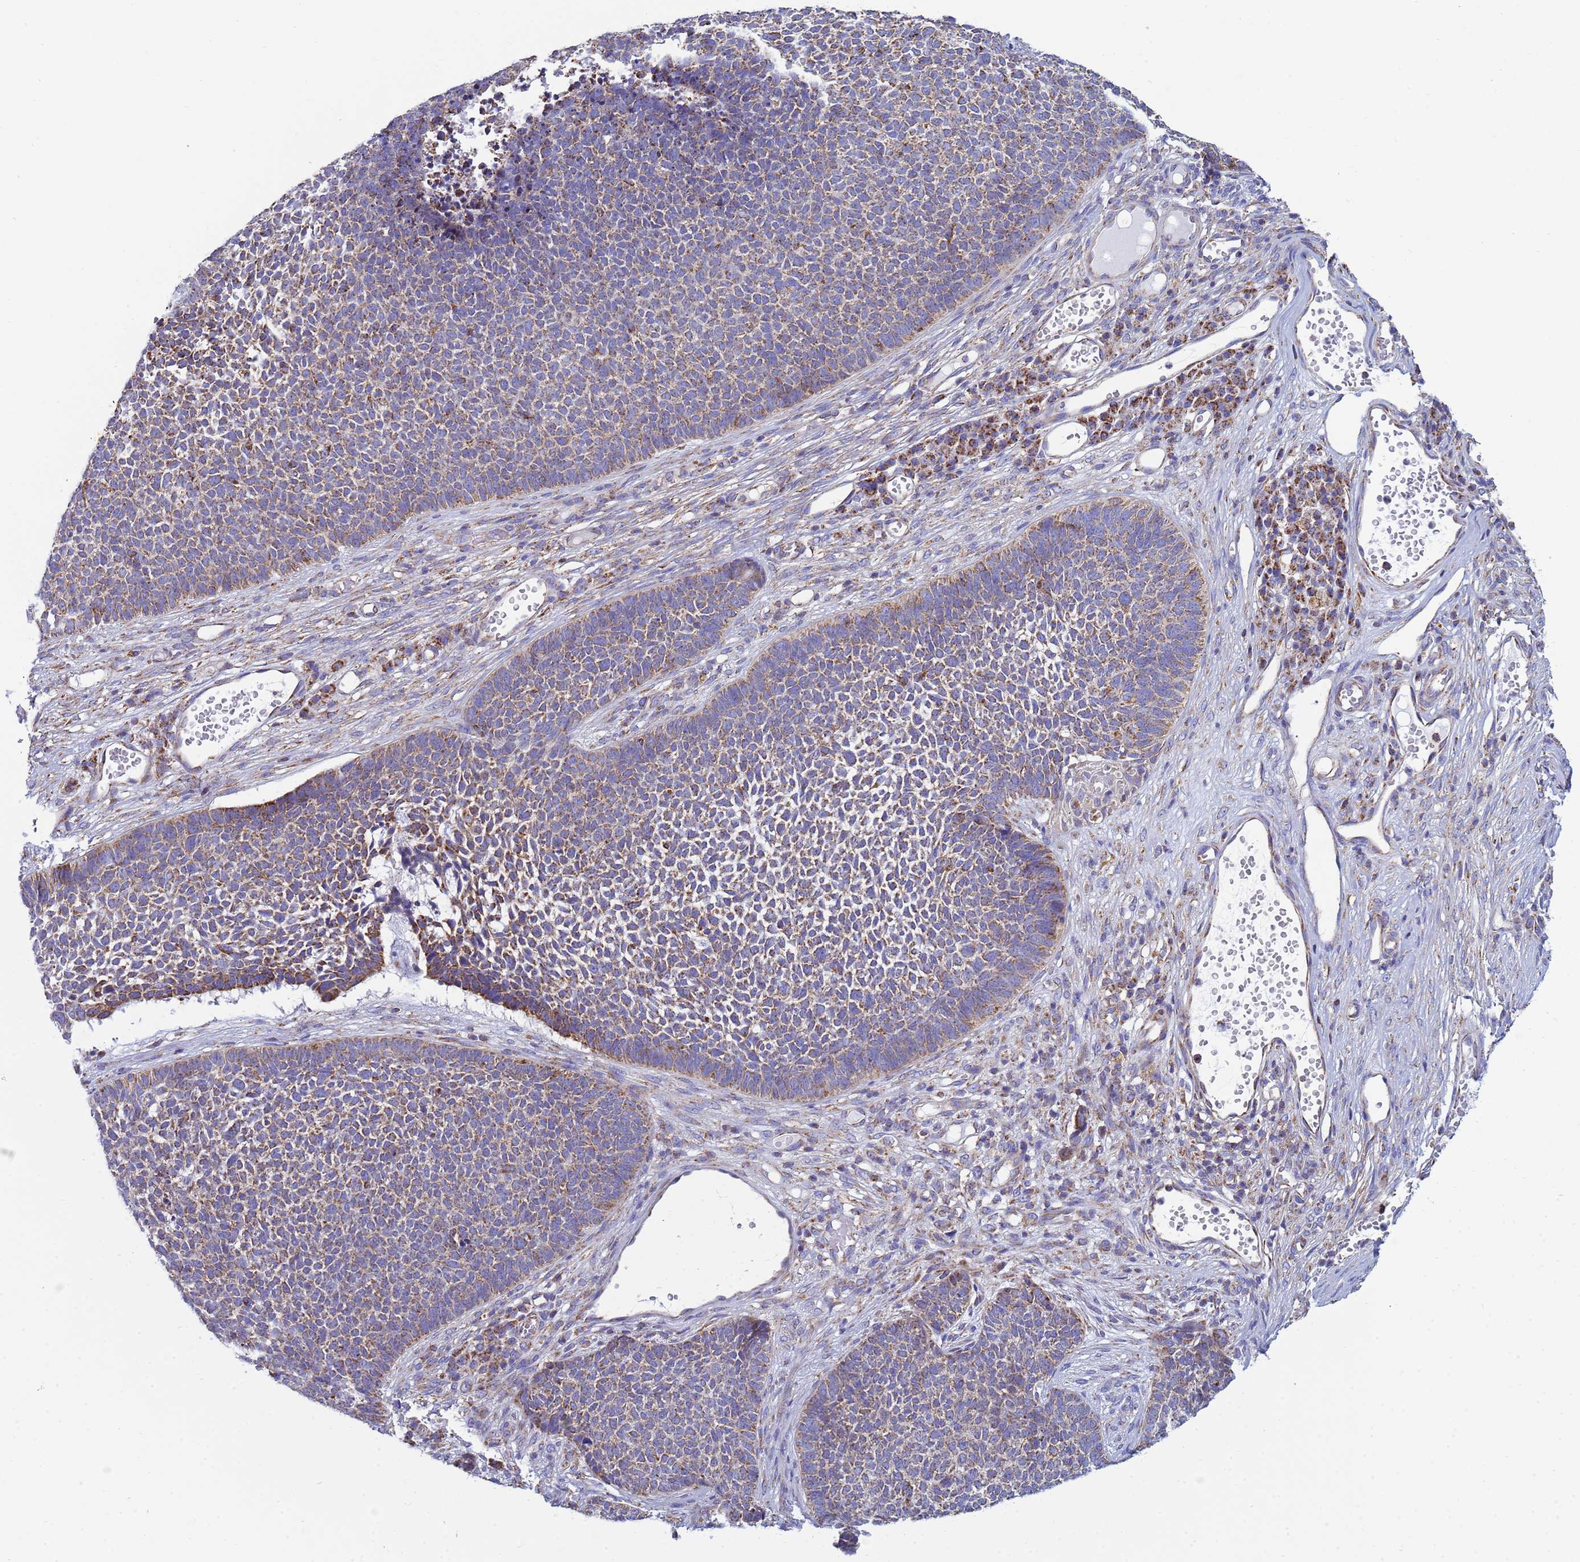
{"staining": {"intensity": "moderate", "quantity": "25%-75%", "location": "cytoplasmic/membranous"}, "tissue": "skin cancer", "cell_type": "Tumor cells", "image_type": "cancer", "snomed": [{"axis": "morphology", "description": "Basal cell carcinoma"}, {"axis": "topography", "description": "Skin"}], "caption": "IHC staining of skin cancer, which demonstrates medium levels of moderate cytoplasmic/membranous expression in about 25%-75% of tumor cells indicating moderate cytoplasmic/membranous protein staining. The staining was performed using DAB (3,3'-diaminobenzidine) (brown) for protein detection and nuclei were counterstained in hematoxylin (blue).", "gene": "COQ4", "patient": {"sex": "female", "age": 84}}